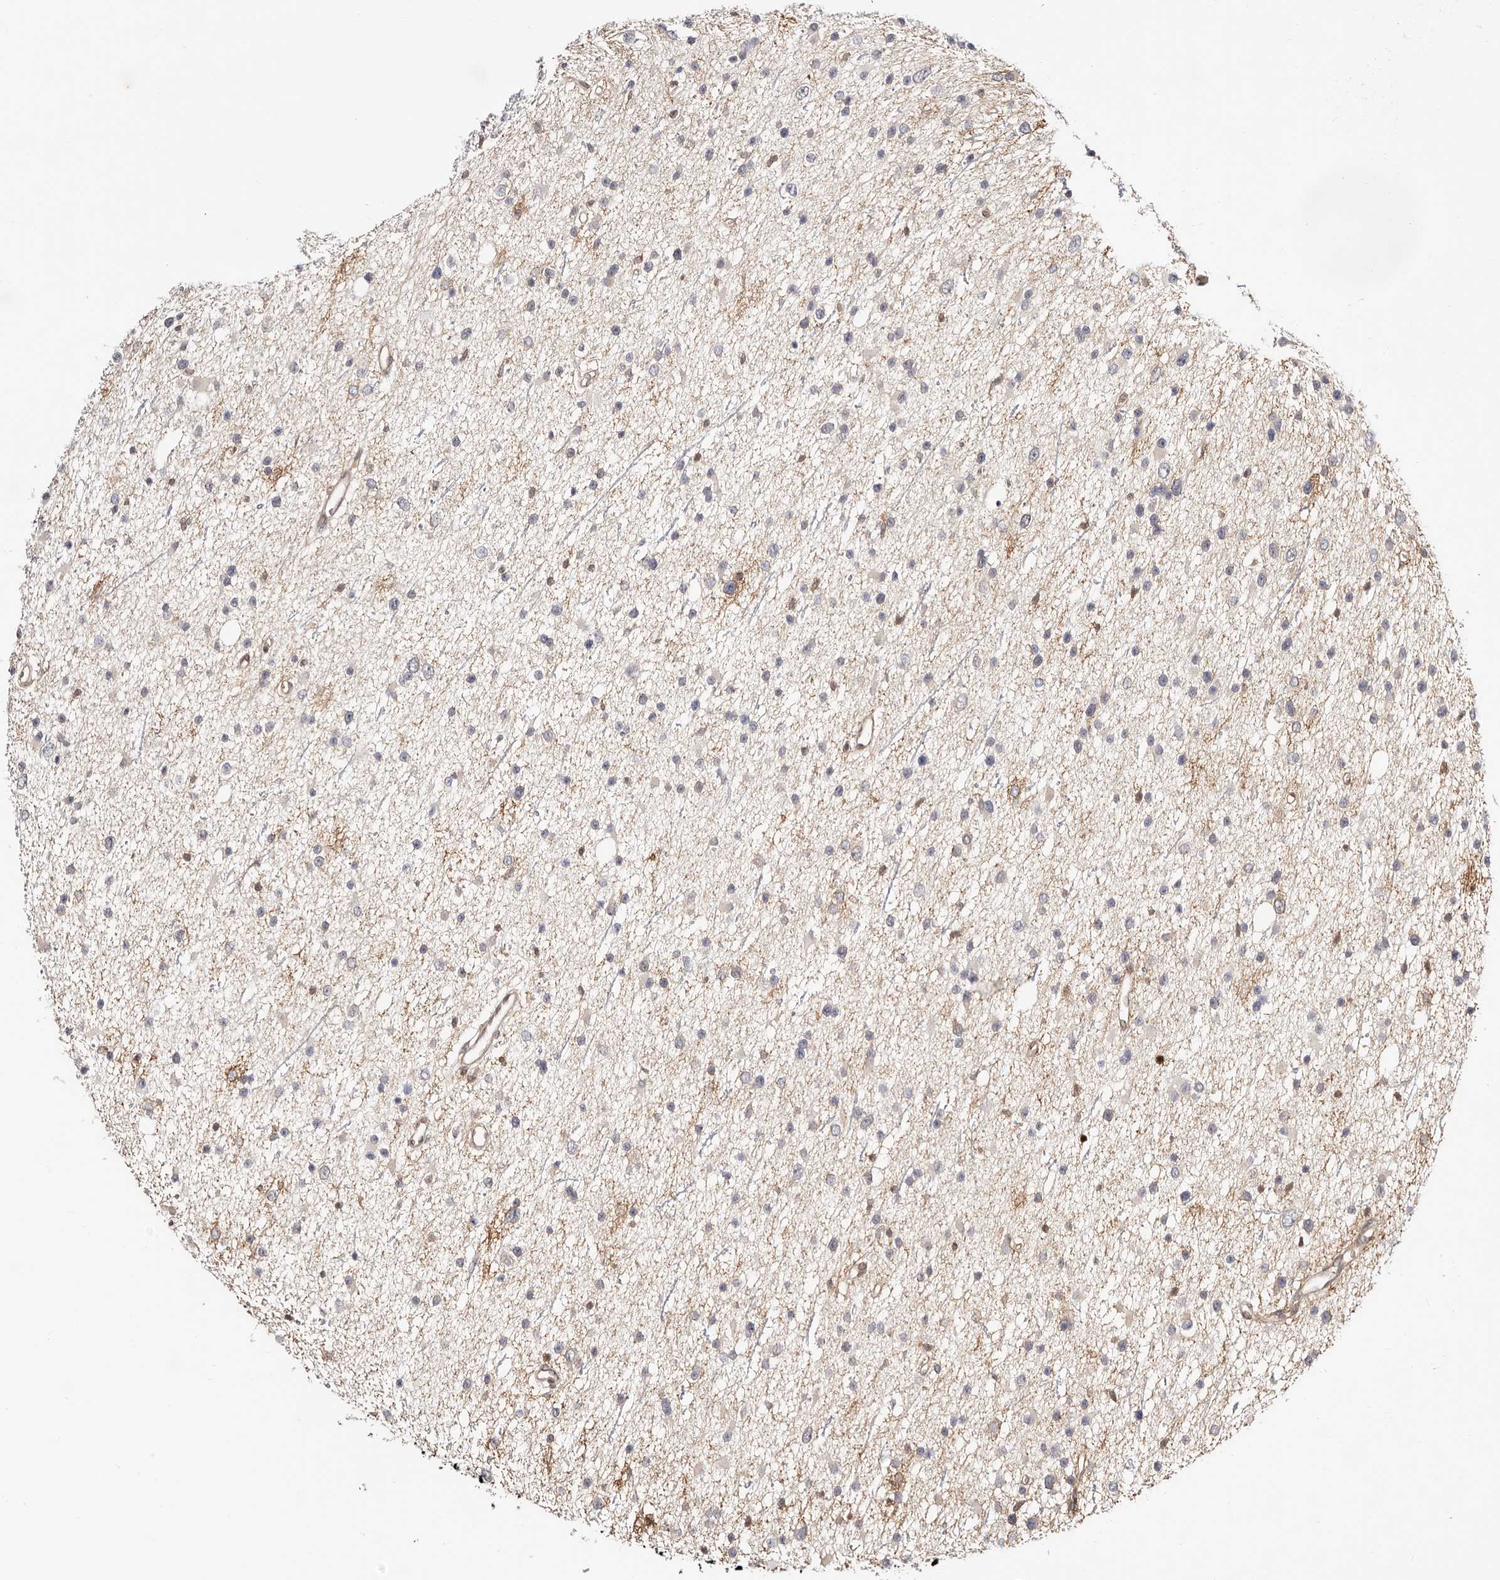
{"staining": {"intensity": "negative", "quantity": "none", "location": "none"}, "tissue": "glioma", "cell_type": "Tumor cells", "image_type": "cancer", "snomed": [{"axis": "morphology", "description": "Glioma, malignant, Low grade"}, {"axis": "topography", "description": "Cerebral cortex"}], "caption": "Protein analysis of glioma shows no significant staining in tumor cells.", "gene": "STAT5A", "patient": {"sex": "female", "age": 39}}